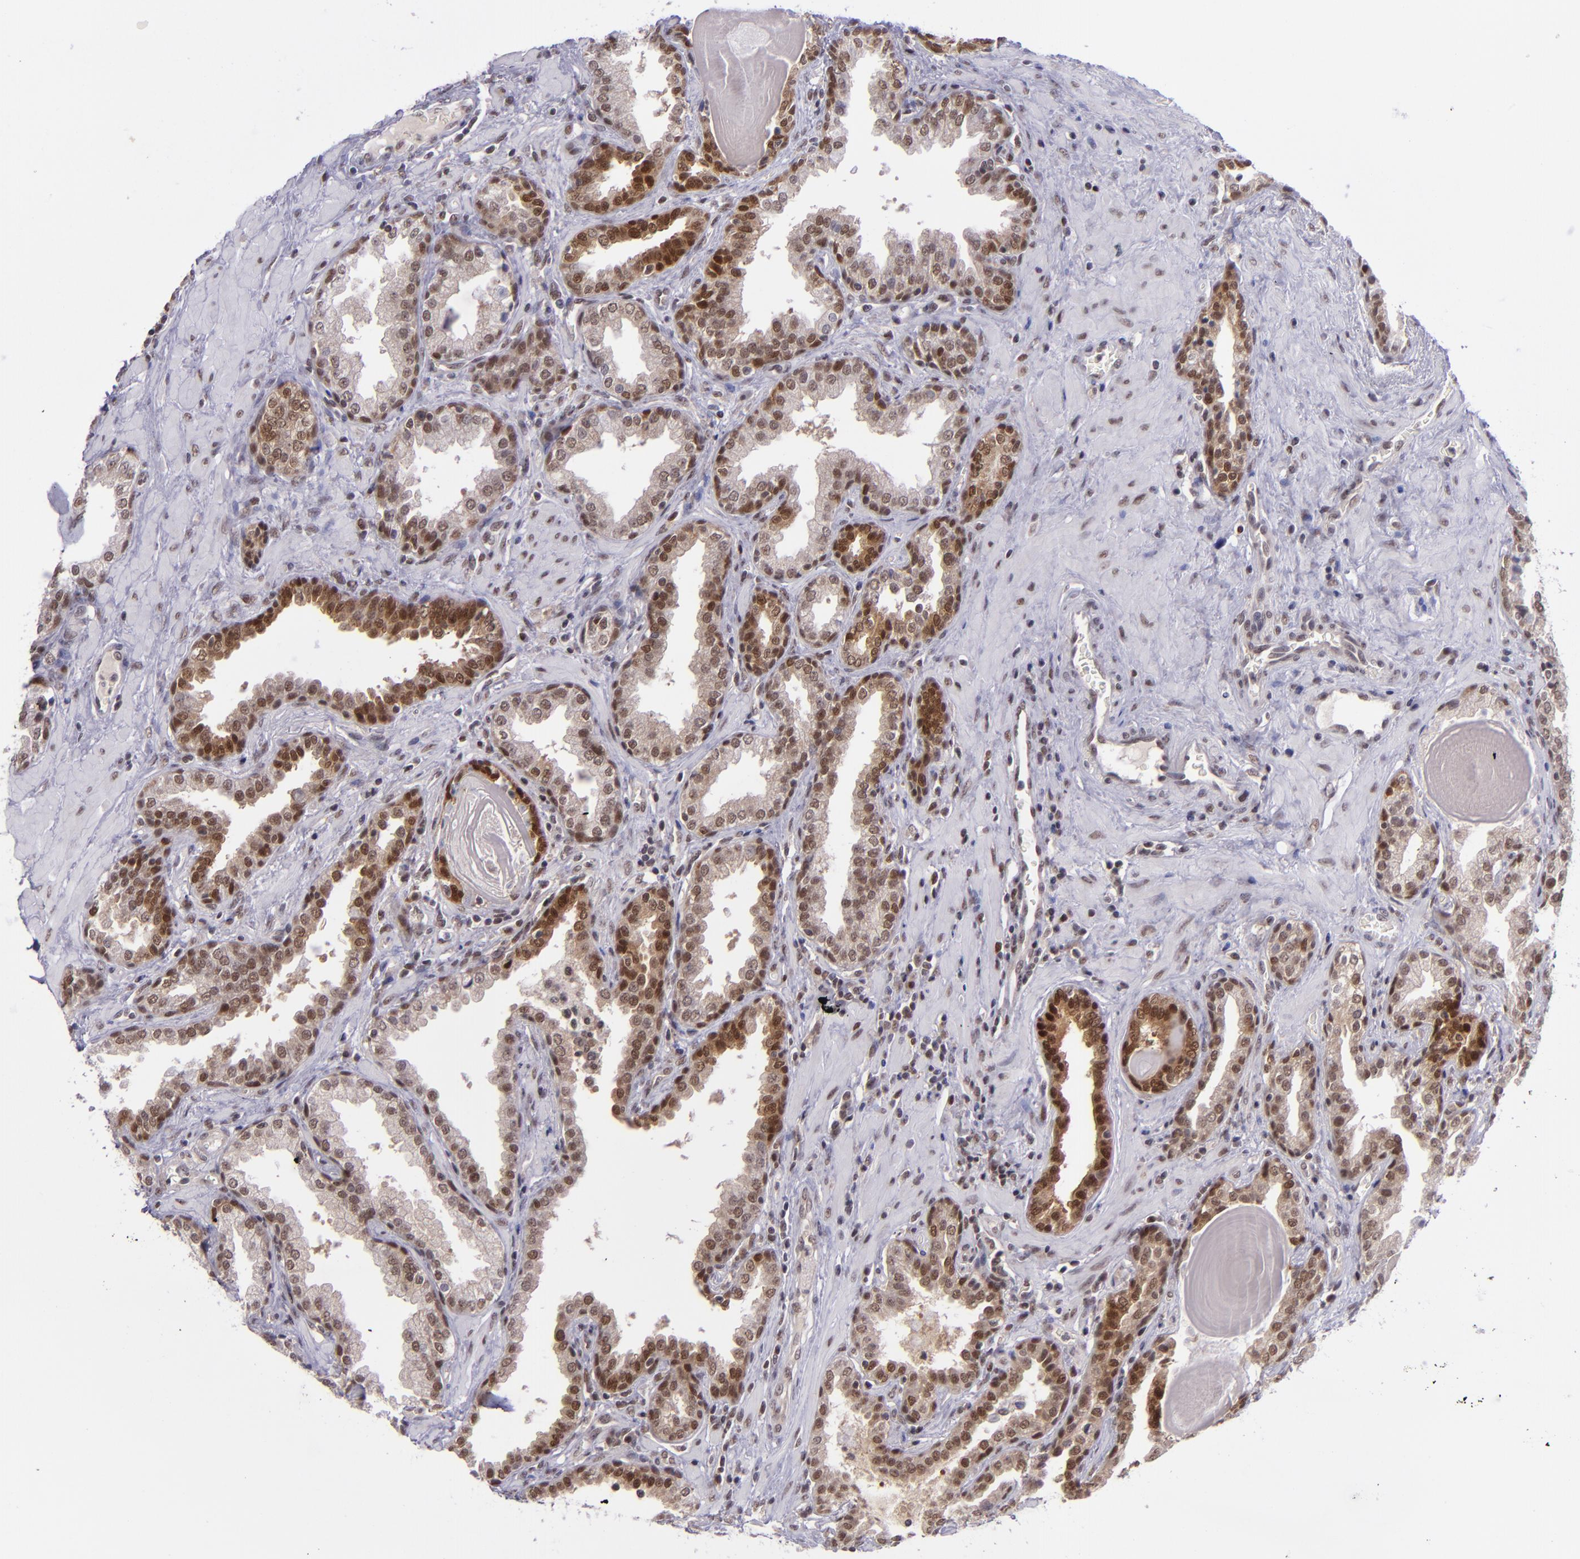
{"staining": {"intensity": "strong", "quantity": ">75%", "location": "cytoplasmic/membranous,nuclear"}, "tissue": "prostate", "cell_type": "Glandular cells", "image_type": "normal", "snomed": [{"axis": "morphology", "description": "Normal tissue, NOS"}, {"axis": "topography", "description": "Prostate"}], "caption": "Prostate stained for a protein (brown) reveals strong cytoplasmic/membranous,nuclear positive staining in approximately >75% of glandular cells.", "gene": "BAG1", "patient": {"sex": "male", "age": 51}}